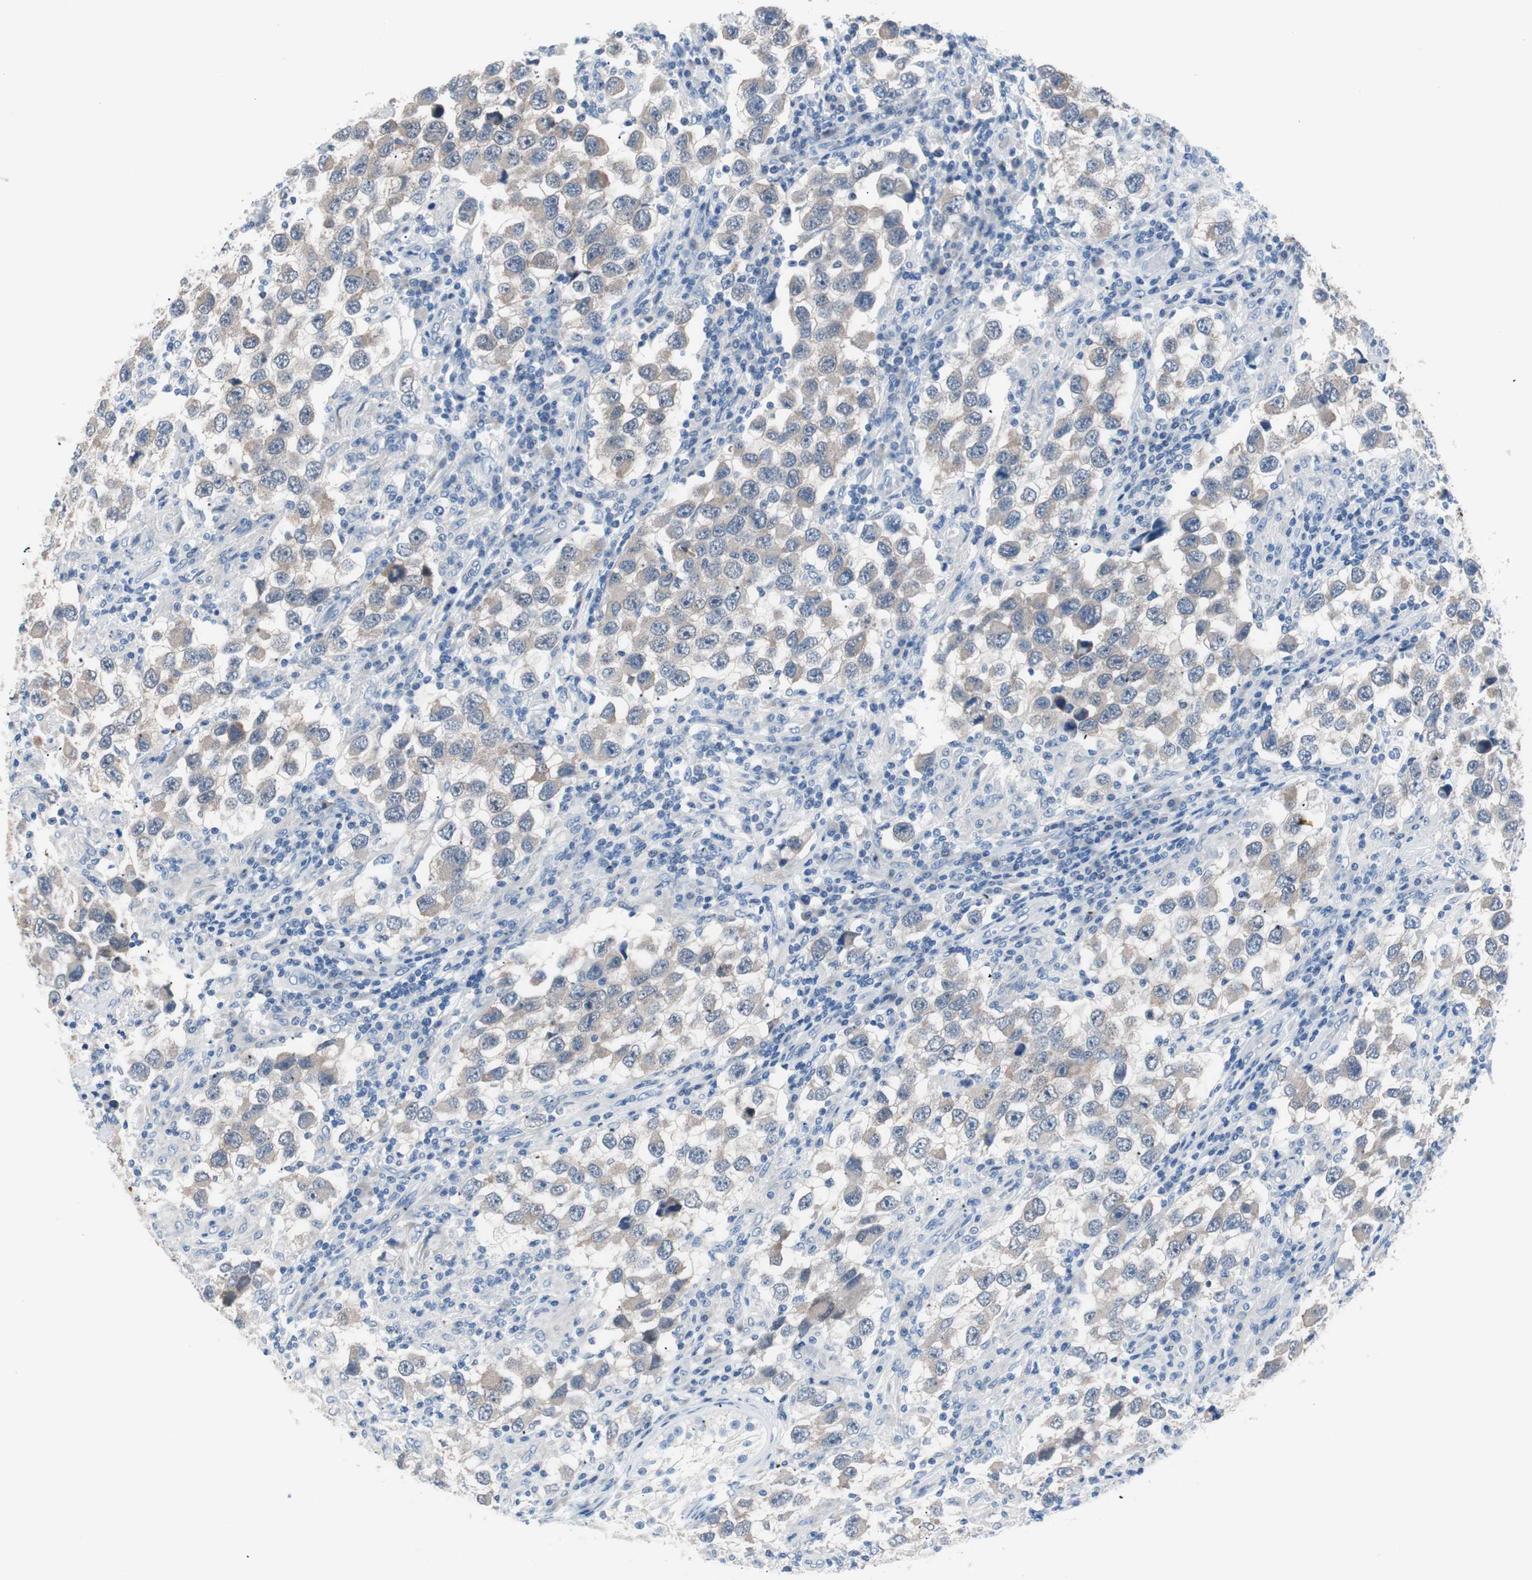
{"staining": {"intensity": "moderate", "quantity": "25%-75%", "location": "cytoplasmic/membranous"}, "tissue": "testis cancer", "cell_type": "Tumor cells", "image_type": "cancer", "snomed": [{"axis": "morphology", "description": "Carcinoma, Embryonal, NOS"}, {"axis": "topography", "description": "Testis"}], "caption": "Immunohistochemistry (IHC) staining of testis cancer (embryonal carcinoma), which reveals medium levels of moderate cytoplasmic/membranous expression in about 25%-75% of tumor cells indicating moderate cytoplasmic/membranous protein staining. The staining was performed using DAB (3,3'-diaminobenzidine) (brown) for protein detection and nuclei were counterstained in hematoxylin (blue).", "gene": "VIL1", "patient": {"sex": "male", "age": 21}}